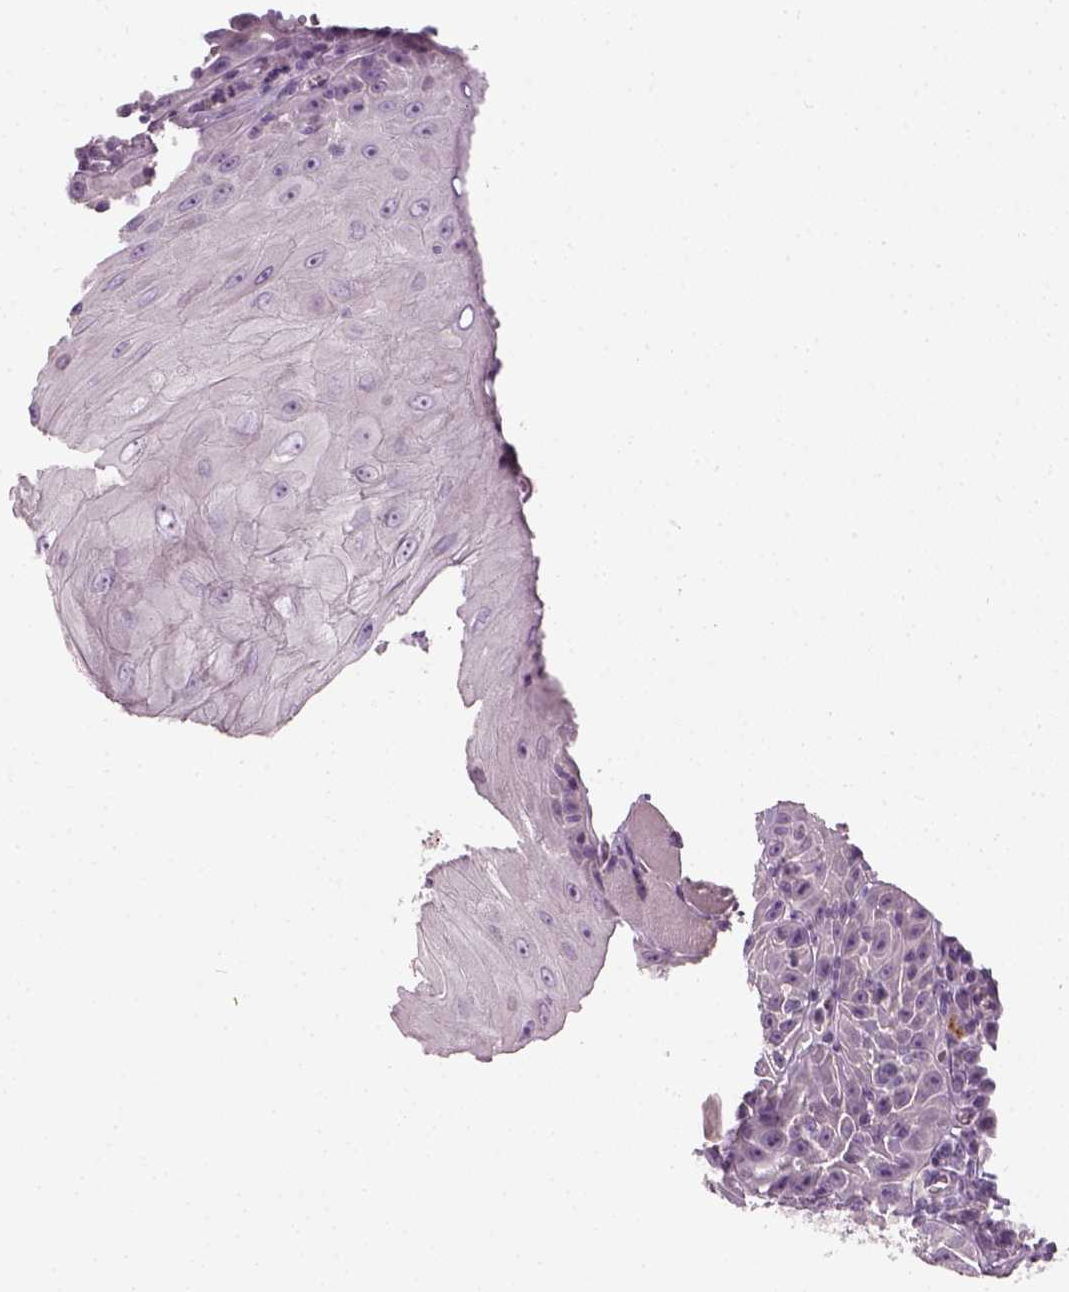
{"staining": {"intensity": "negative", "quantity": "none", "location": "none"}, "tissue": "head and neck cancer", "cell_type": "Tumor cells", "image_type": "cancer", "snomed": [{"axis": "morphology", "description": "Squamous cell carcinoma, NOS"}, {"axis": "topography", "description": "Head-Neck"}], "caption": "The micrograph exhibits no staining of tumor cells in squamous cell carcinoma (head and neck).", "gene": "ELOVL3", "patient": {"sex": "male", "age": 52}}